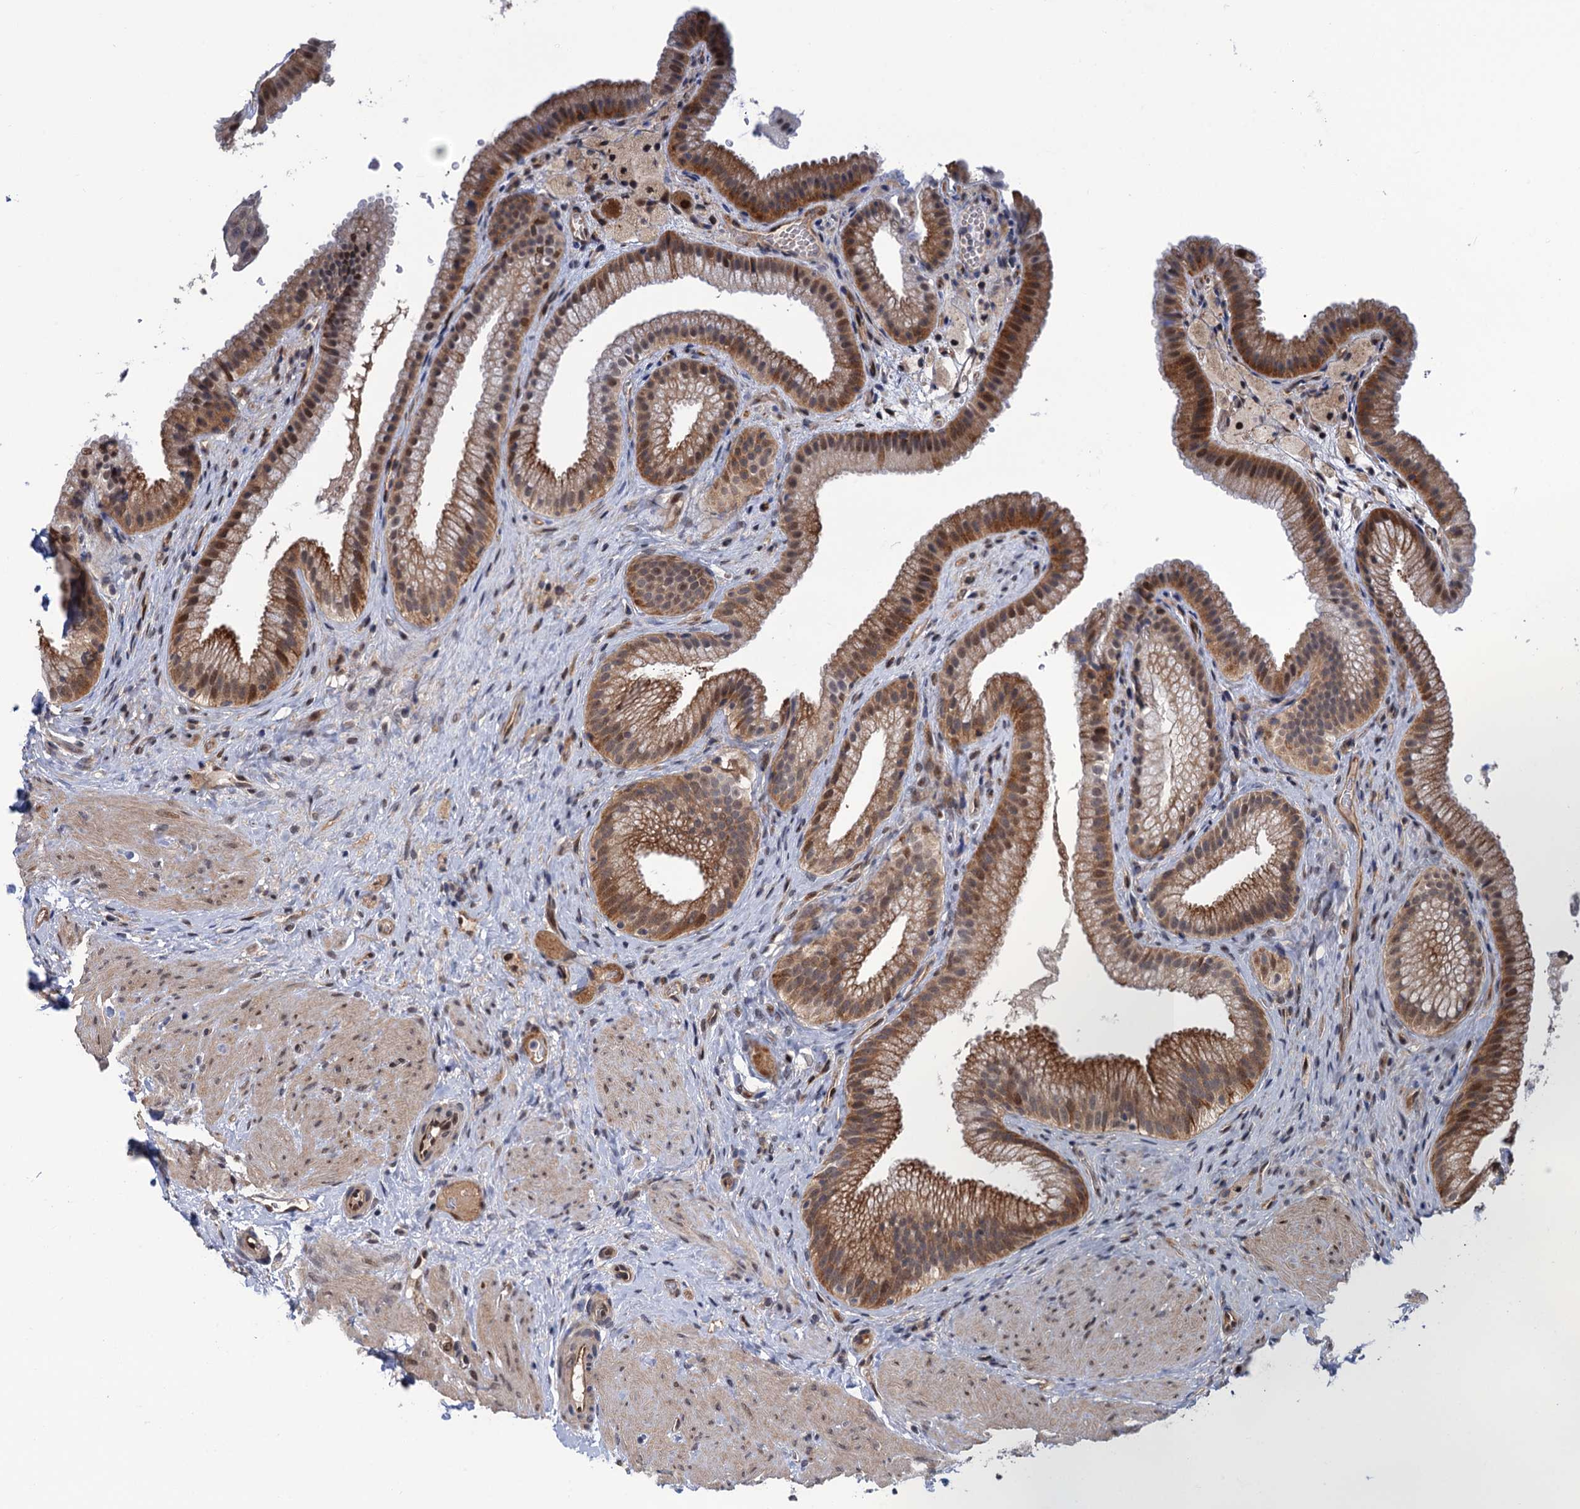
{"staining": {"intensity": "strong", "quantity": ">75%", "location": "cytoplasmic/membranous,nuclear"}, "tissue": "gallbladder", "cell_type": "Glandular cells", "image_type": "normal", "snomed": [{"axis": "morphology", "description": "Normal tissue, NOS"}, {"axis": "morphology", "description": "Inflammation, NOS"}, {"axis": "topography", "description": "Gallbladder"}], "caption": "IHC of unremarkable human gallbladder reveals high levels of strong cytoplasmic/membranous,nuclear expression in about >75% of glandular cells.", "gene": "CDC23", "patient": {"sex": "male", "age": 51}}